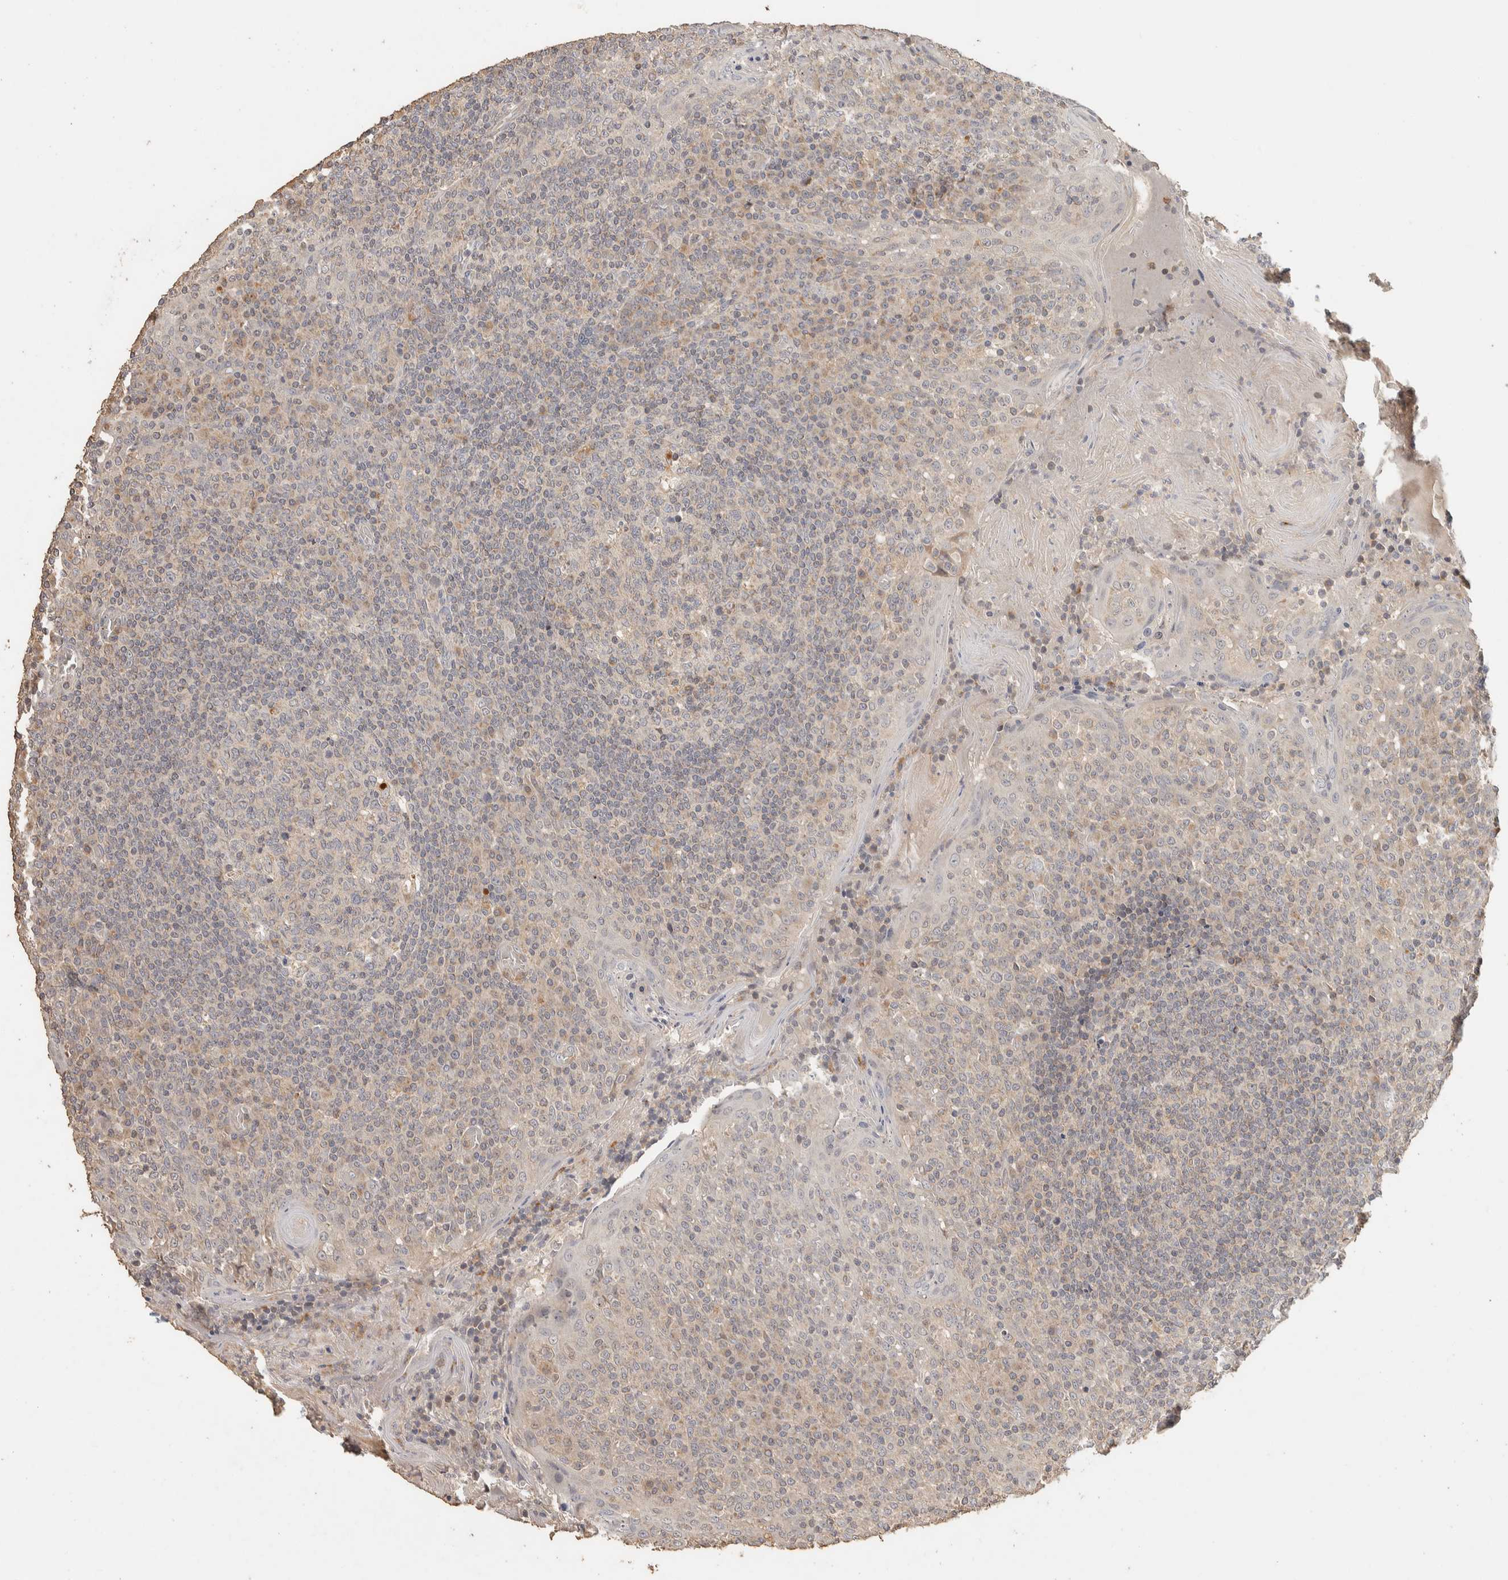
{"staining": {"intensity": "weak", "quantity": "<25%", "location": "cytoplasmic/membranous"}, "tissue": "tonsil", "cell_type": "Germinal center cells", "image_type": "normal", "snomed": [{"axis": "morphology", "description": "Normal tissue, NOS"}, {"axis": "topography", "description": "Tonsil"}], "caption": "Immunohistochemical staining of normal tonsil shows no significant expression in germinal center cells.", "gene": "ITPA", "patient": {"sex": "female", "age": 19}}